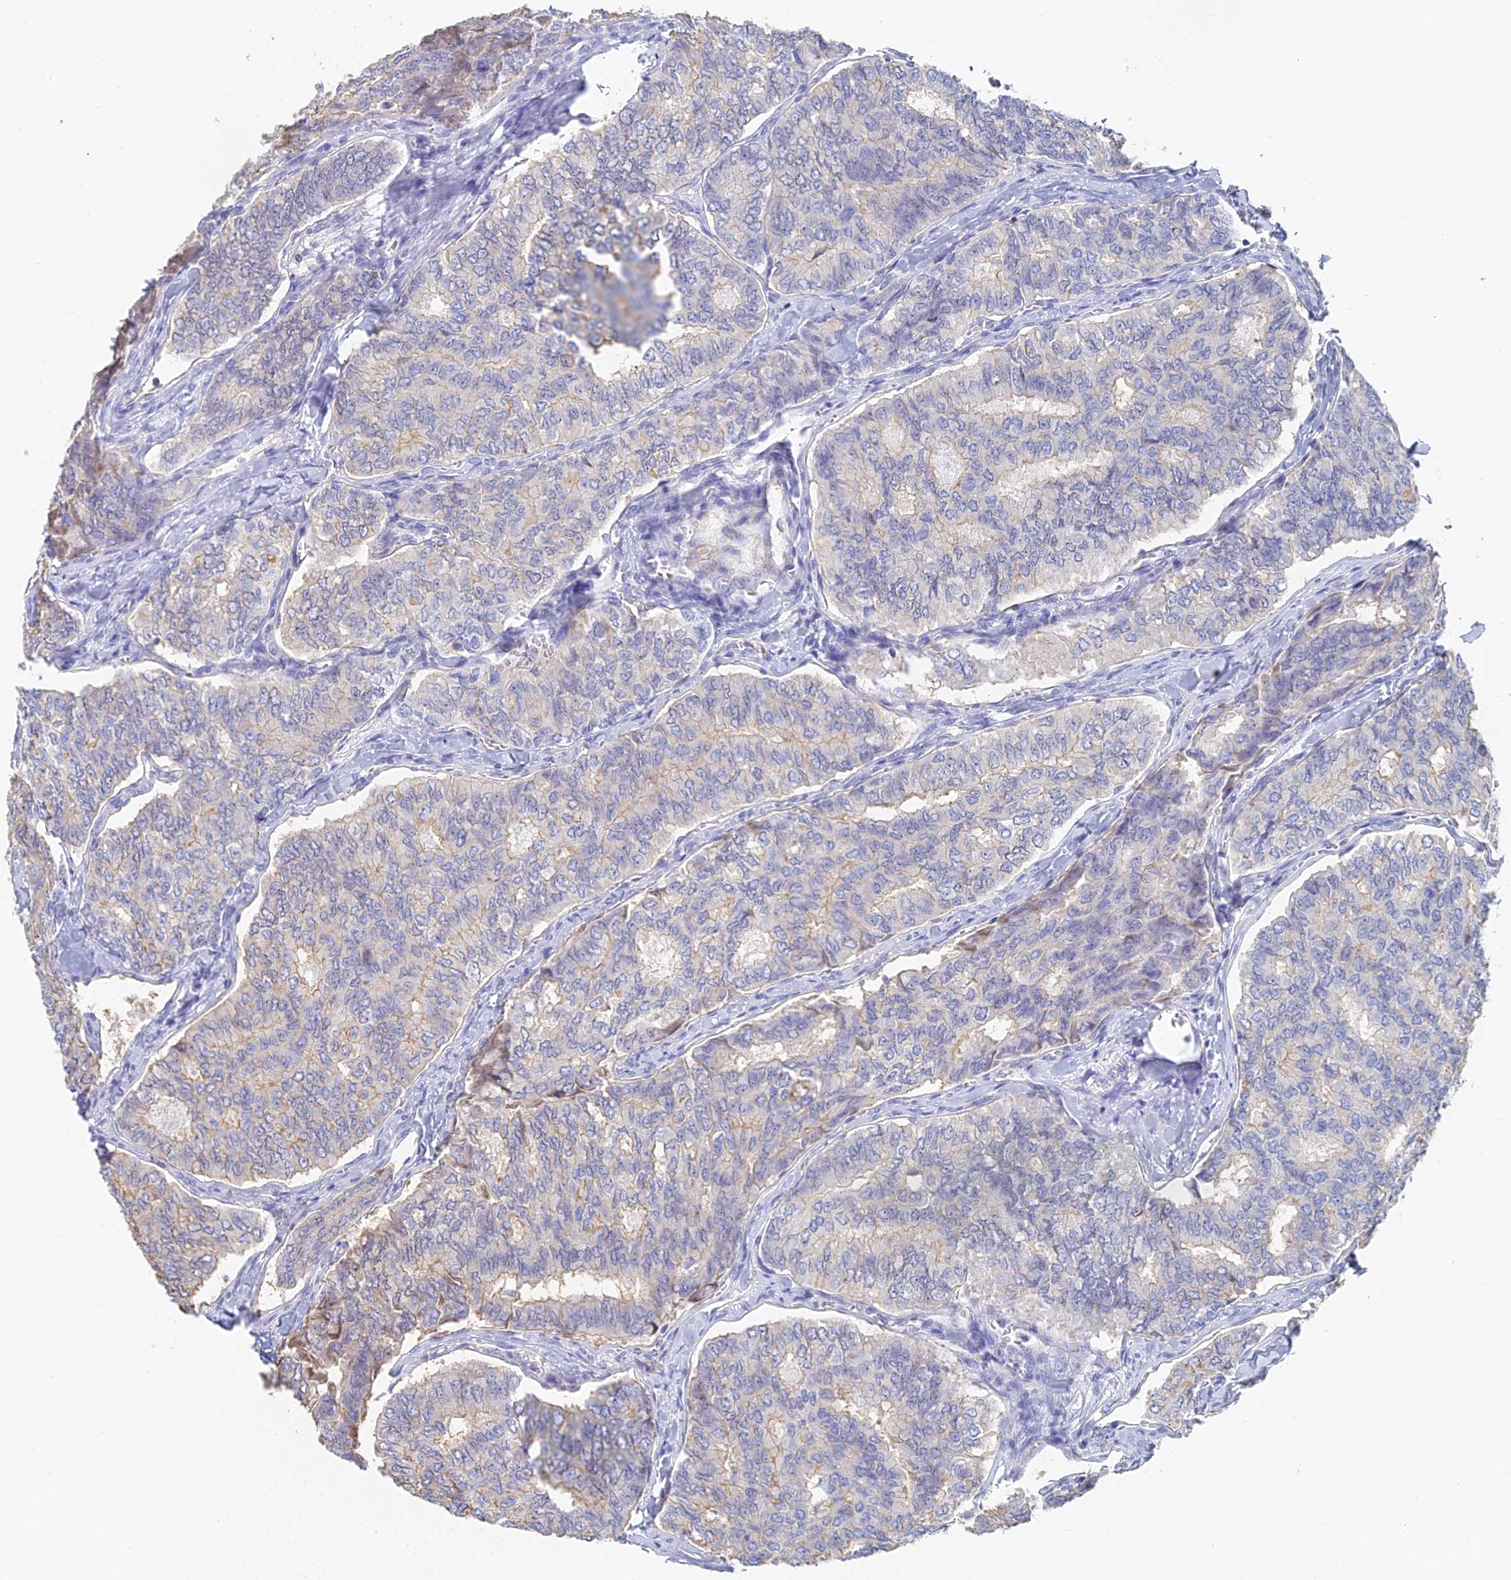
{"staining": {"intensity": "weak", "quantity": "<25%", "location": "cytoplasmic/membranous"}, "tissue": "thyroid cancer", "cell_type": "Tumor cells", "image_type": "cancer", "snomed": [{"axis": "morphology", "description": "Papillary adenocarcinoma, NOS"}, {"axis": "topography", "description": "Thyroid gland"}], "caption": "This is an immunohistochemistry (IHC) image of thyroid papillary adenocarcinoma. There is no positivity in tumor cells.", "gene": "MCM2", "patient": {"sex": "female", "age": 35}}